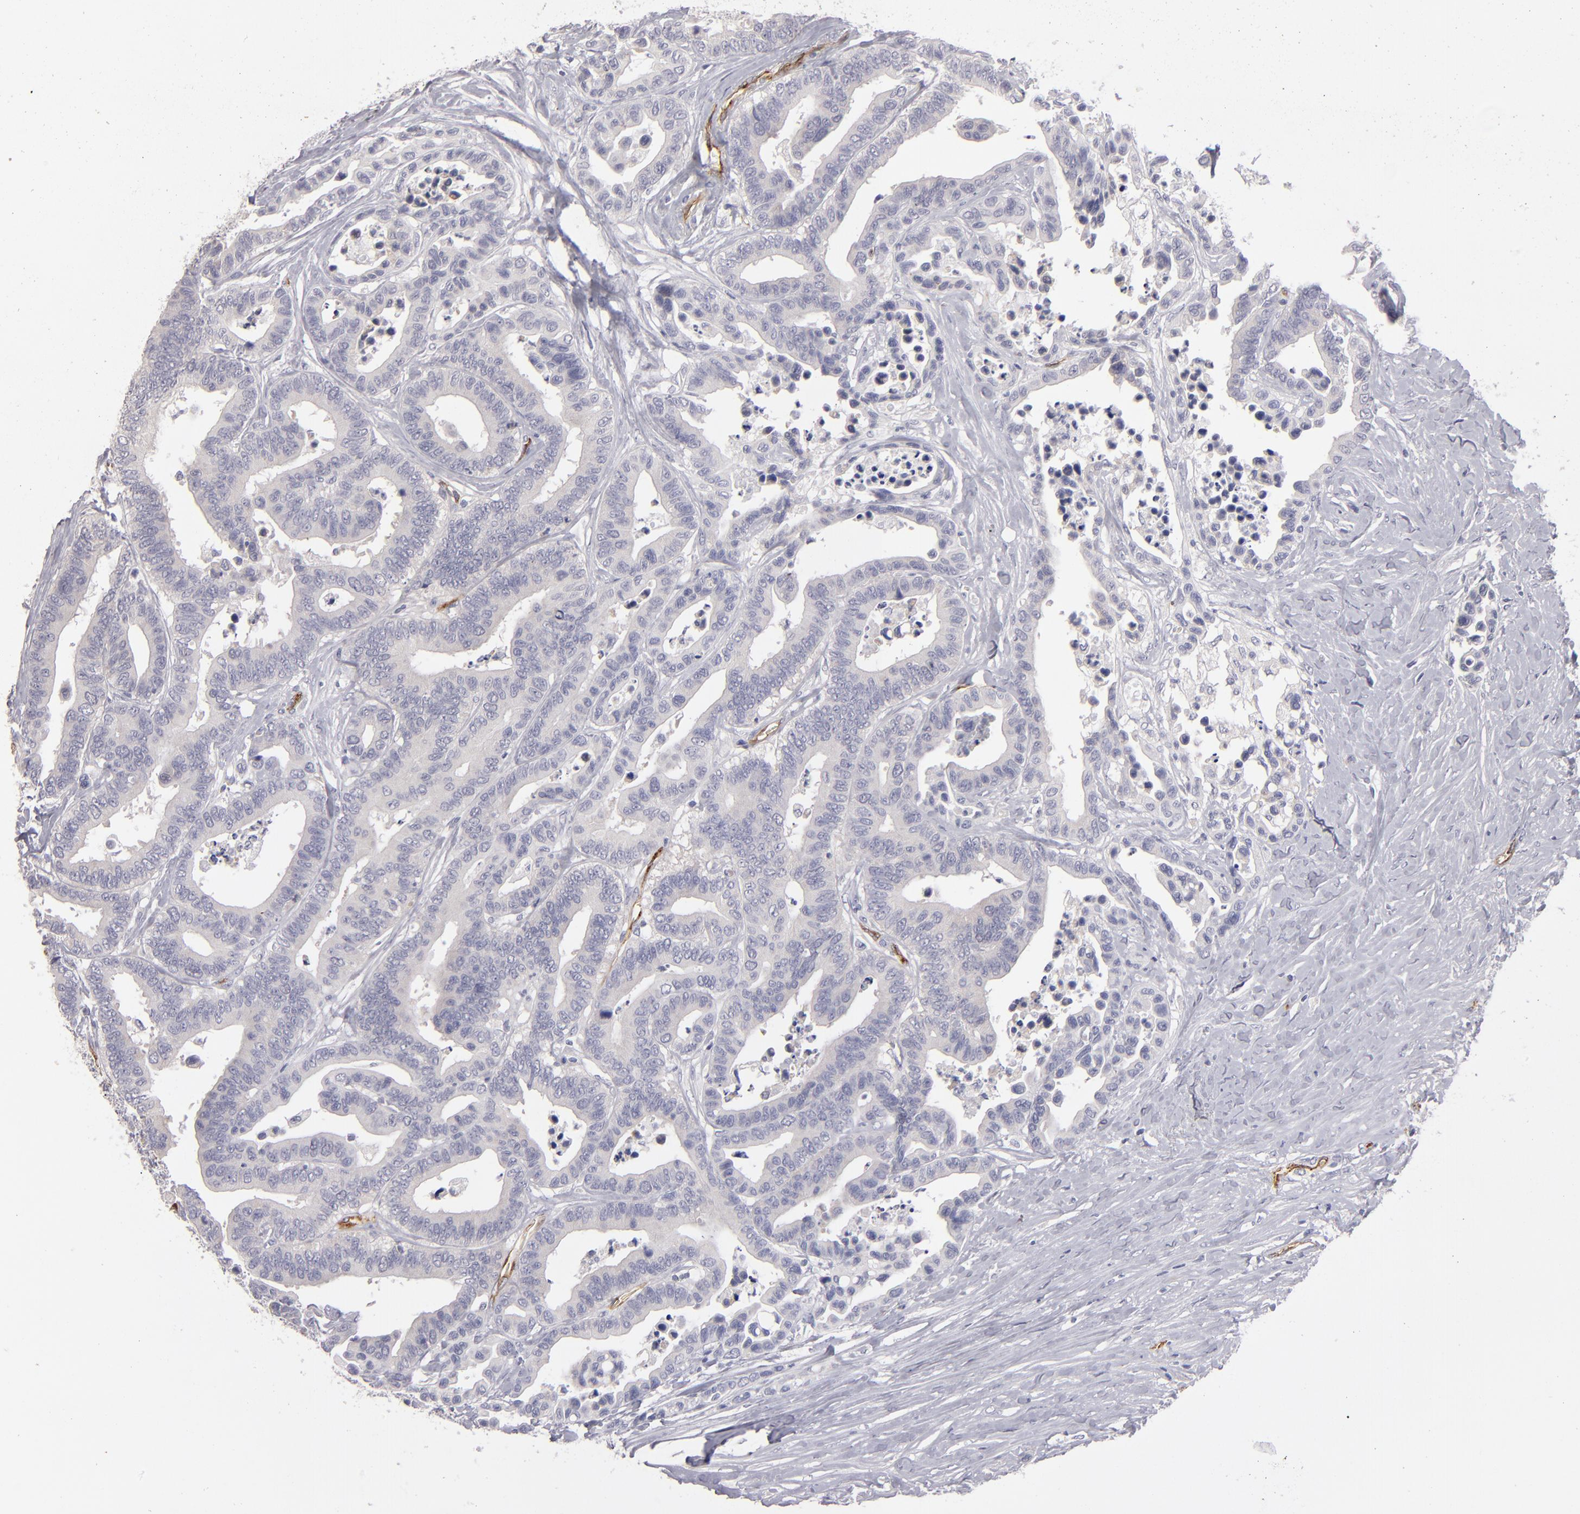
{"staining": {"intensity": "negative", "quantity": "none", "location": "none"}, "tissue": "colorectal cancer", "cell_type": "Tumor cells", "image_type": "cancer", "snomed": [{"axis": "morphology", "description": "Adenocarcinoma, NOS"}, {"axis": "topography", "description": "Colon"}], "caption": "Colorectal cancer (adenocarcinoma) stained for a protein using immunohistochemistry (IHC) displays no expression tumor cells.", "gene": "PLVAP", "patient": {"sex": "male", "age": 82}}